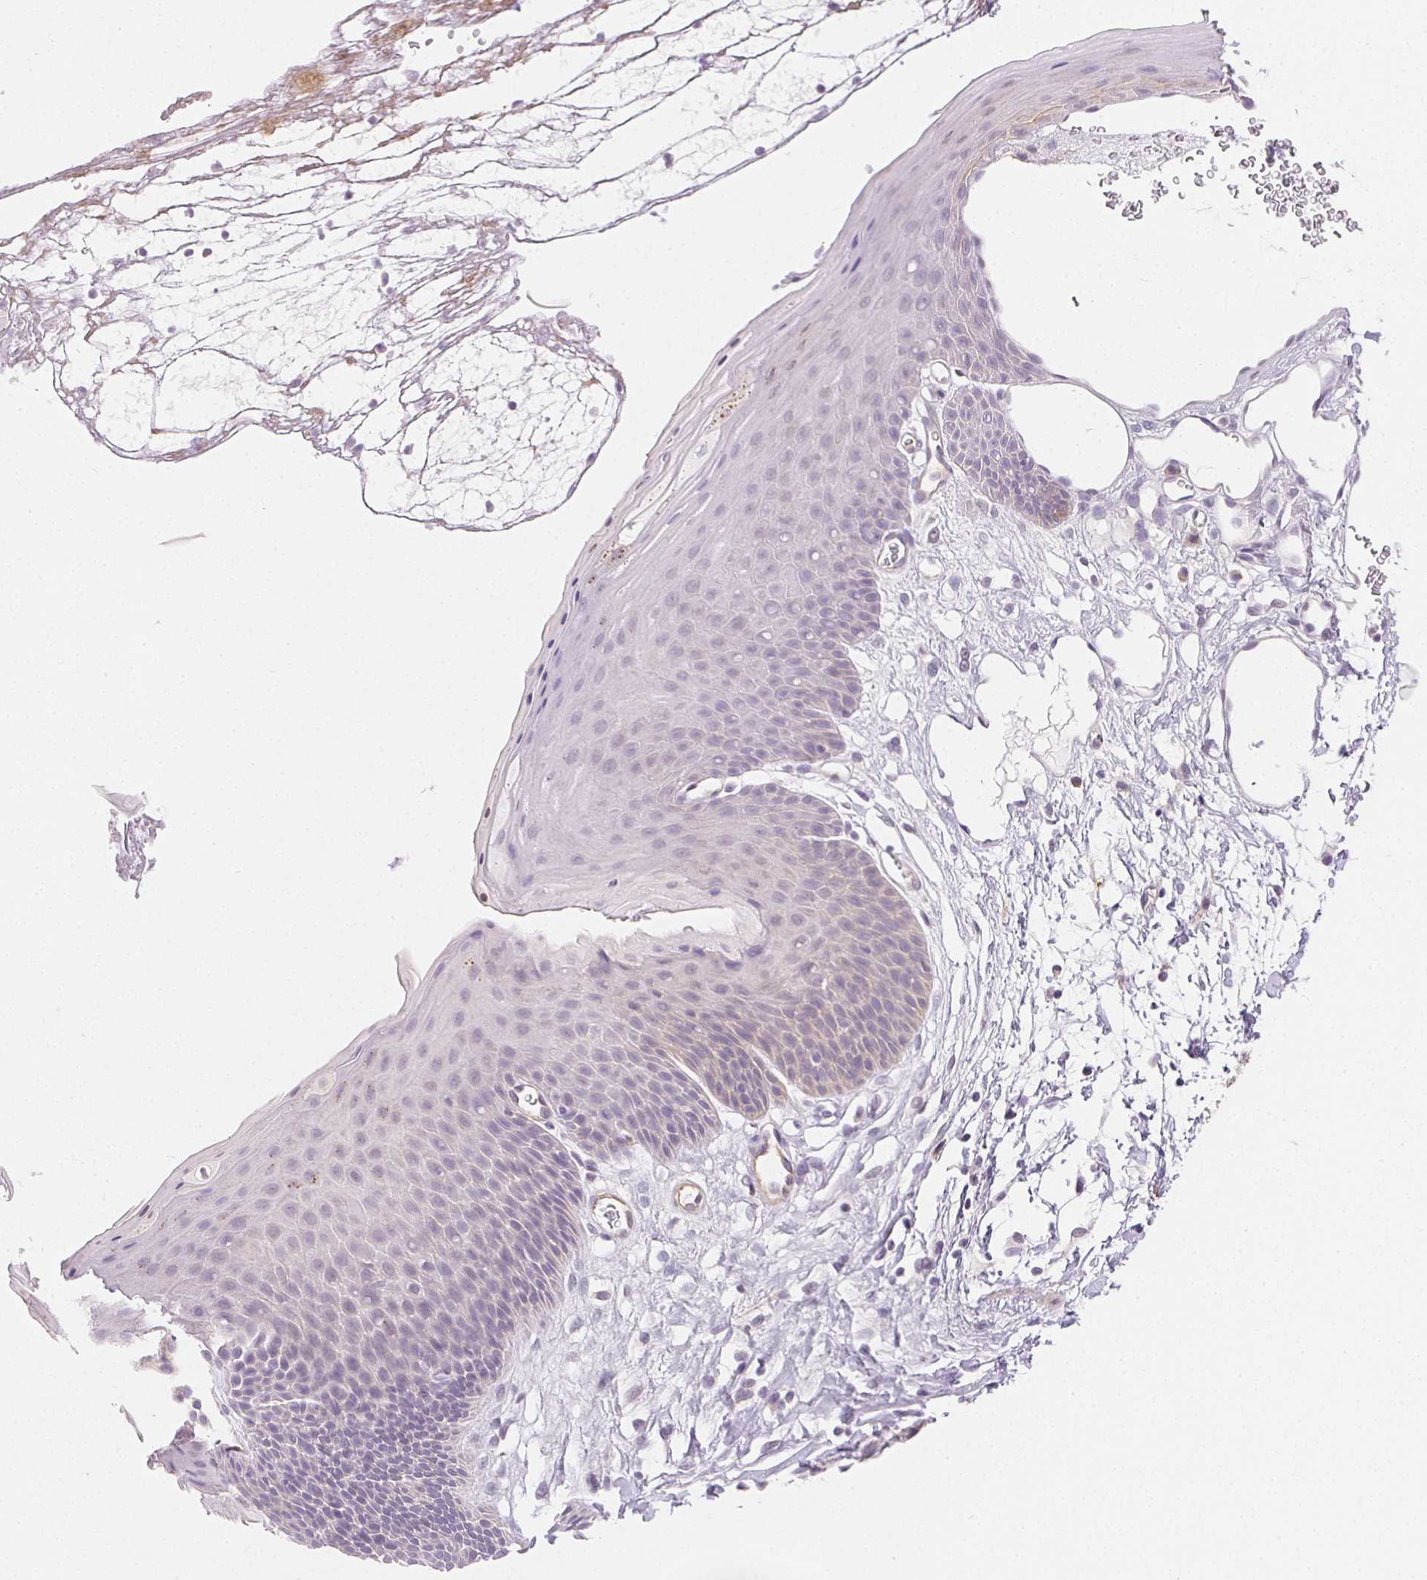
{"staining": {"intensity": "weak", "quantity": "<25%", "location": "cytoplasmic/membranous"}, "tissue": "skin", "cell_type": "Epidermal cells", "image_type": "normal", "snomed": [{"axis": "morphology", "description": "Normal tissue, NOS"}, {"axis": "topography", "description": "Anal"}], "caption": "Skin stained for a protein using immunohistochemistry shows no staining epidermal cells.", "gene": "CSN1S1", "patient": {"sex": "male", "age": 53}}